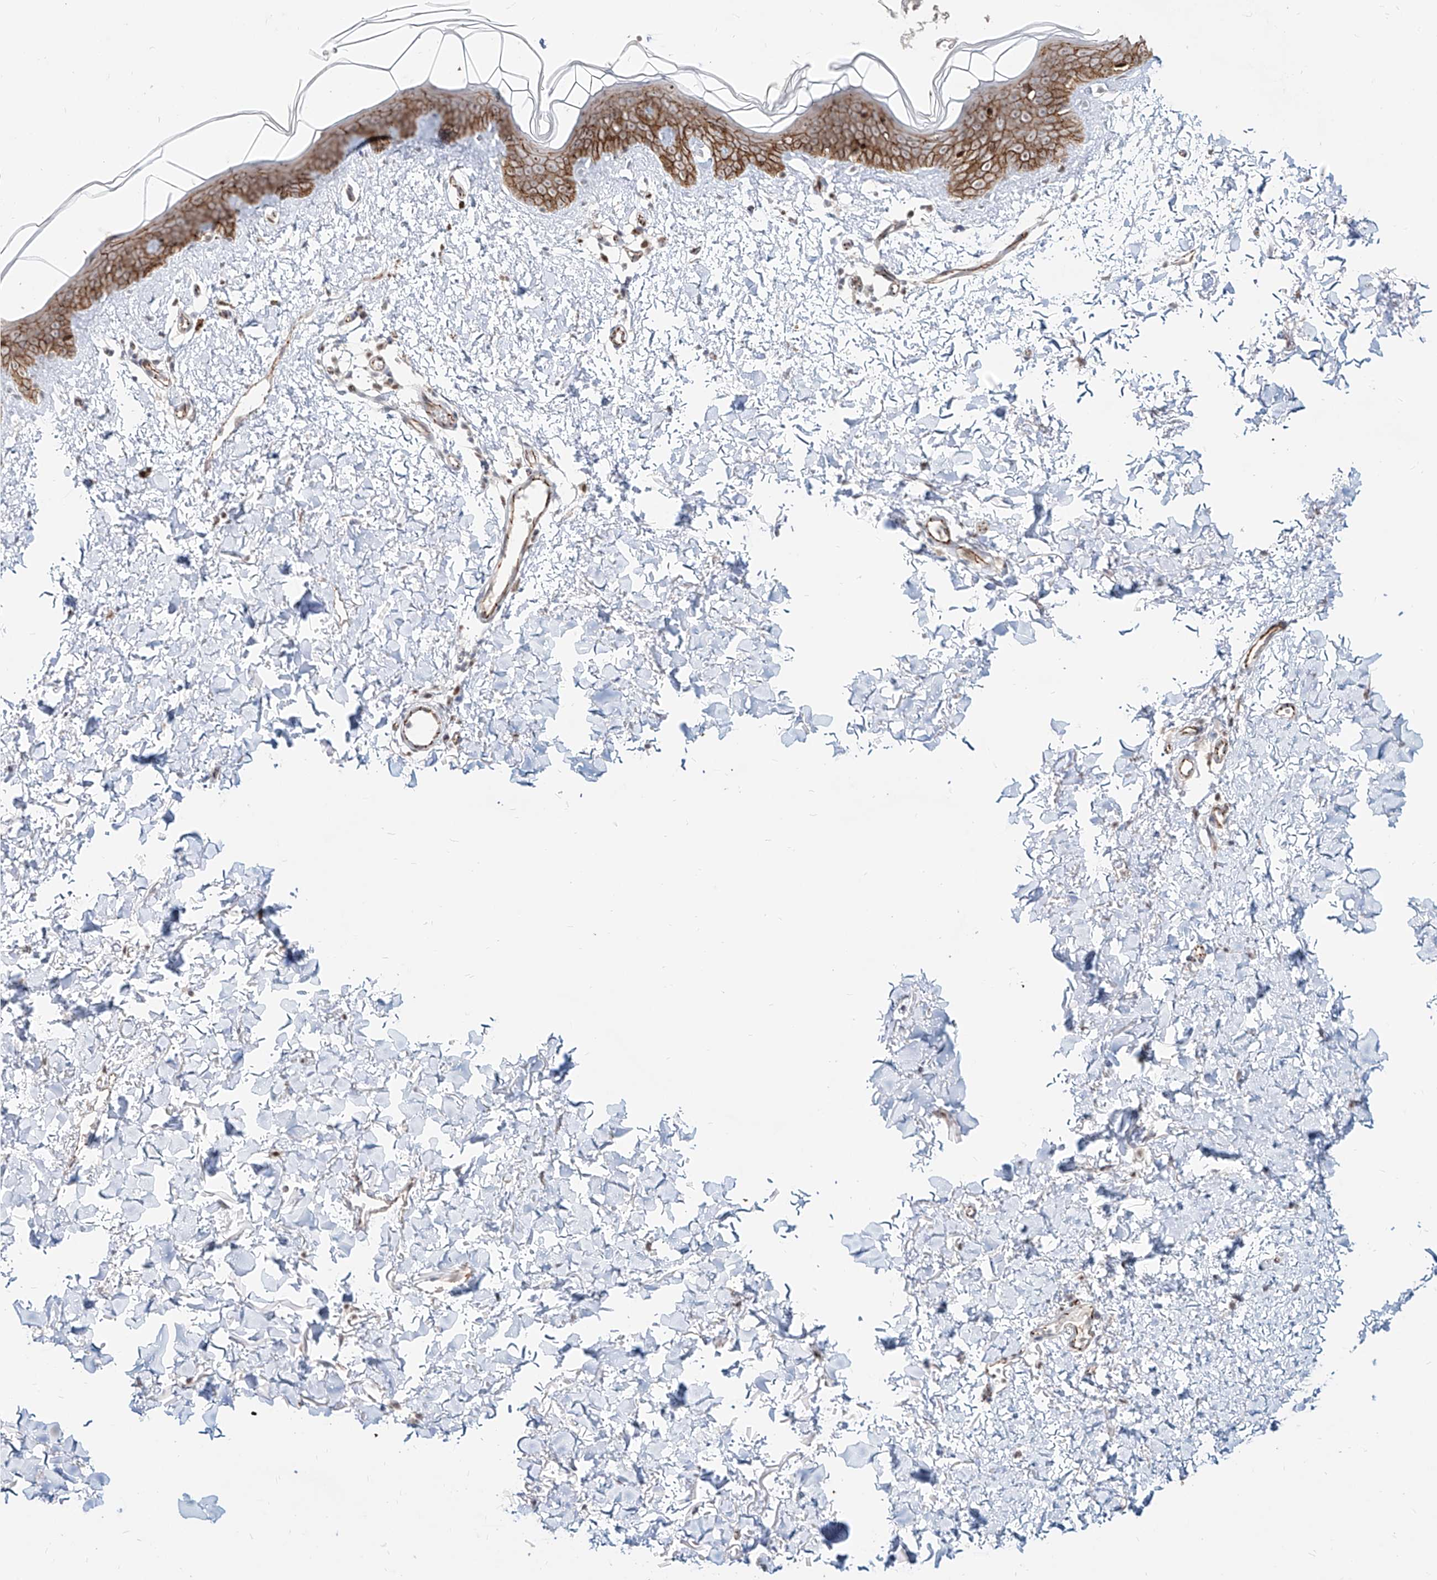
{"staining": {"intensity": "negative", "quantity": "none", "location": "none"}, "tissue": "skin", "cell_type": "Fibroblasts", "image_type": "normal", "snomed": [{"axis": "morphology", "description": "Normal tissue, NOS"}, {"axis": "topography", "description": "Skin"}], "caption": "This micrograph is of benign skin stained with immunohistochemistry to label a protein in brown with the nuclei are counter-stained blue. There is no staining in fibroblasts. The staining was performed using DAB to visualize the protein expression in brown, while the nuclei were stained in blue with hematoxylin (Magnification: 20x).", "gene": "ZNF710", "patient": {"sex": "female", "age": 46}}